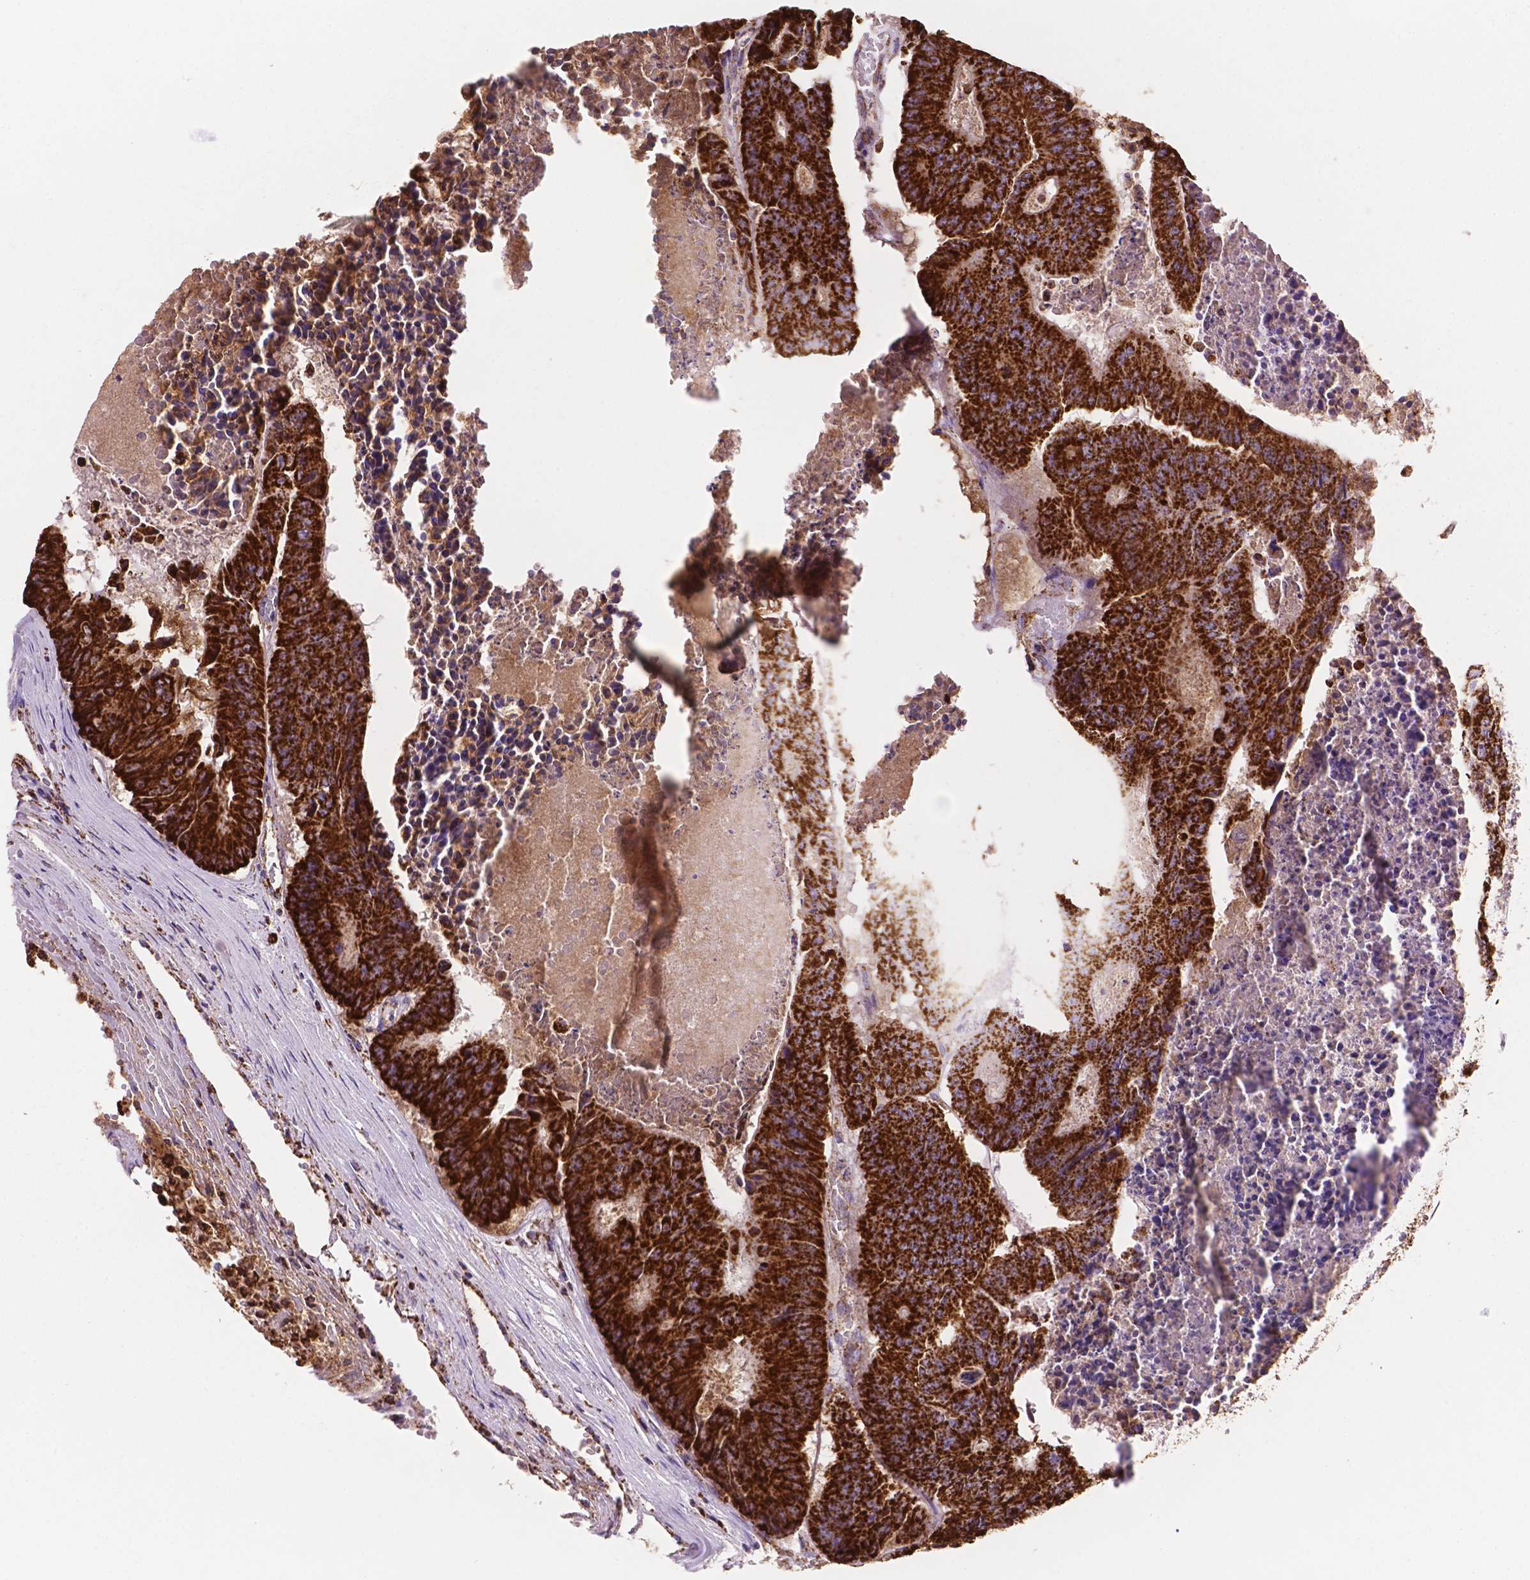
{"staining": {"intensity": "strong", "quantity": ">75%", "location": "cytoplasmic/membranous"}, "tissue": "colorectal cancer", "cell_type": "Tumor cells", "image_type": "cancer", "snomed": [{"axis": "morphology", "description": "Adenocarcinoma, NOS"}, {"axis": "topography", "description": "Colon"}], "caption": "Colorectal adenocarcinoma stained for a protein demonstrates strong cytoplasmic/membranous positivity in tumor cells.", "gene": "HSPD1", "patient": {"sex": "male", "age": 87}}